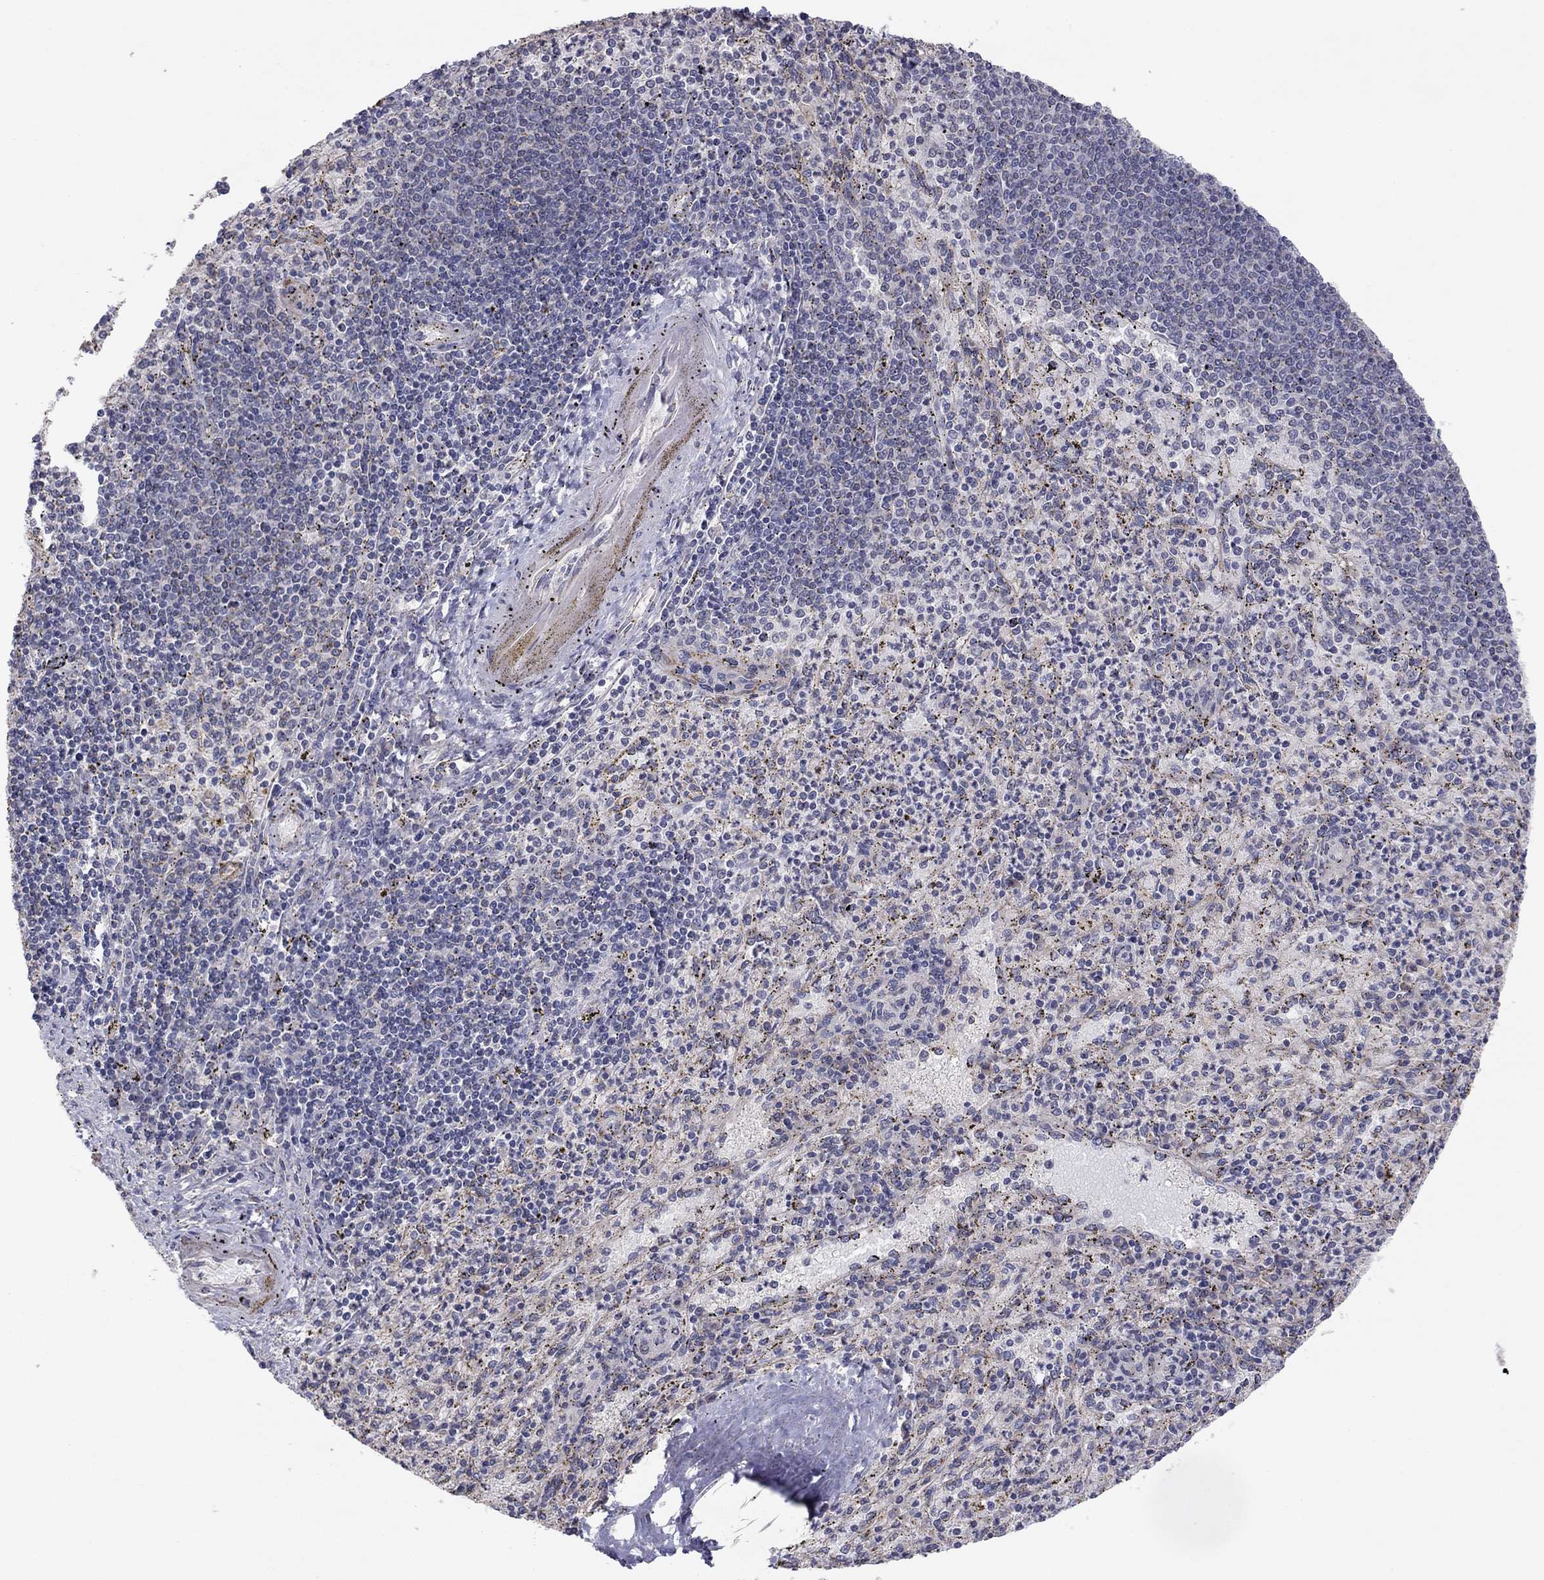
{"staining": {"intensity": "negative", "quantity": "none", "location": "none"}, "tissue": "spleen", "cell_type": "Cells in red pulp", "image_type": "normal", "snomed": [{"axis": "morphology", "description": "Normal tissue, NOS"}, {"axis": "topography", "description": "Spleen"}], "caption": "Immunohistochemistry of normal spleen shows no expression in cells in red pulp.", "gene": "CRACDL", "patient": {"sex": "male", "age": 60}}